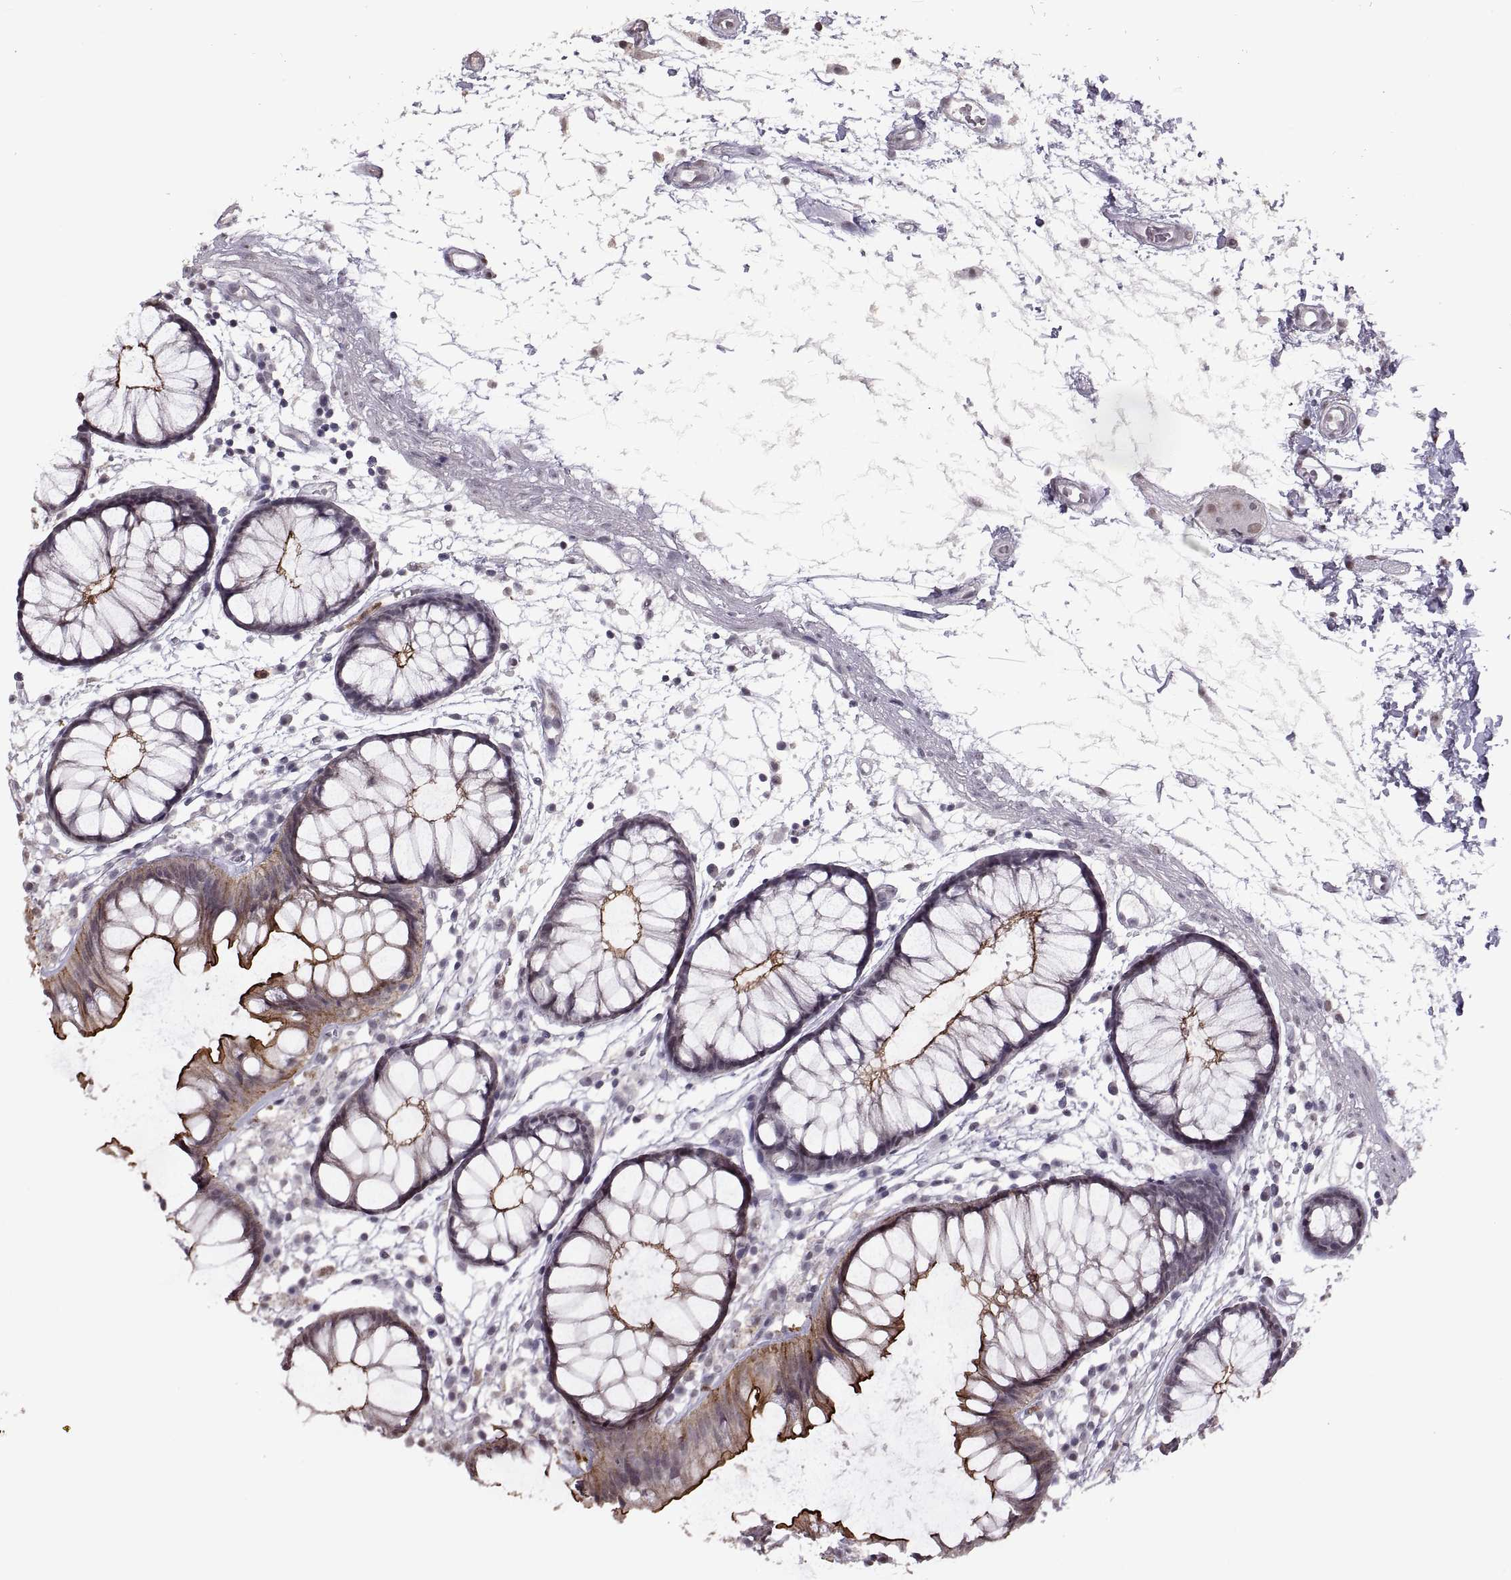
{"staining": {"intensity": "negative", "quantity": "none", "location": "none"}, "tissue": "colon", "cell_type": "Endothelial cells", "image_type": "normal", "snomed": [{"axis": "morphology", "description": "Normal tissue, NOS"}, {"axis": "morphology", "description": "Adenocarcinoma, NOS"}, {"axis": "topography", "description": "Colon"}], "caption": "IHC of benign colon shows no positivity in endothelial cells.", "gene": "PALS1", "patient": {"sex": "male", "age": 65}}